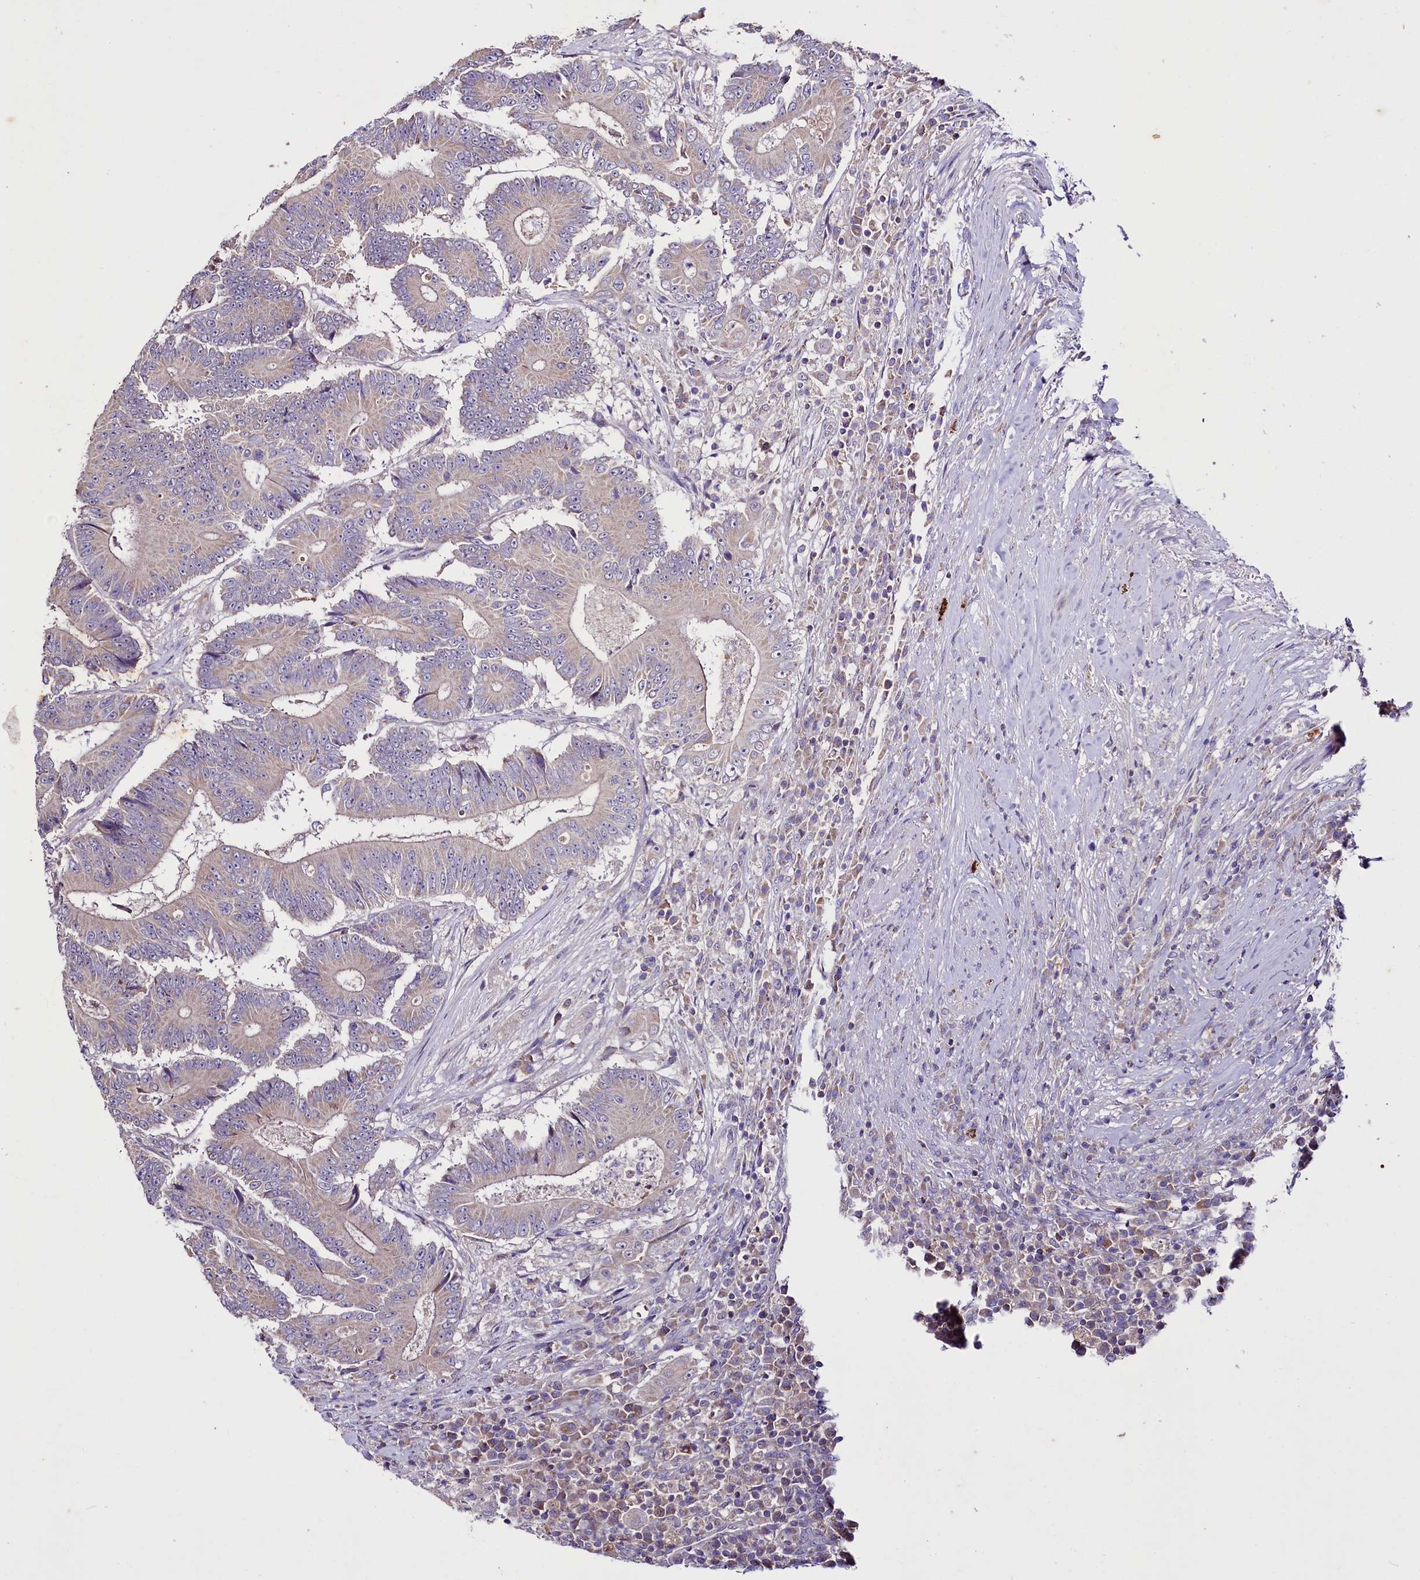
{"staining": {"intensity": "negative", "quantity": "none", "location": "none"}, "tissue": "colorectal cancer", "cell_type": "Tumor cells", "image_type": "cancer", "snomed": [{"axis": "morphology", "description": "Adenocarcinoma, NOS"}, {"axis": "topography", "description": "Colon"}], "caption": "Colorectal cancer (adenocarcinoma) was stained to show a protein in brown. There is no significant expression in tumor cells.", "gene": "ZNF45", "patient": {"sex": "male", "age": 83}}